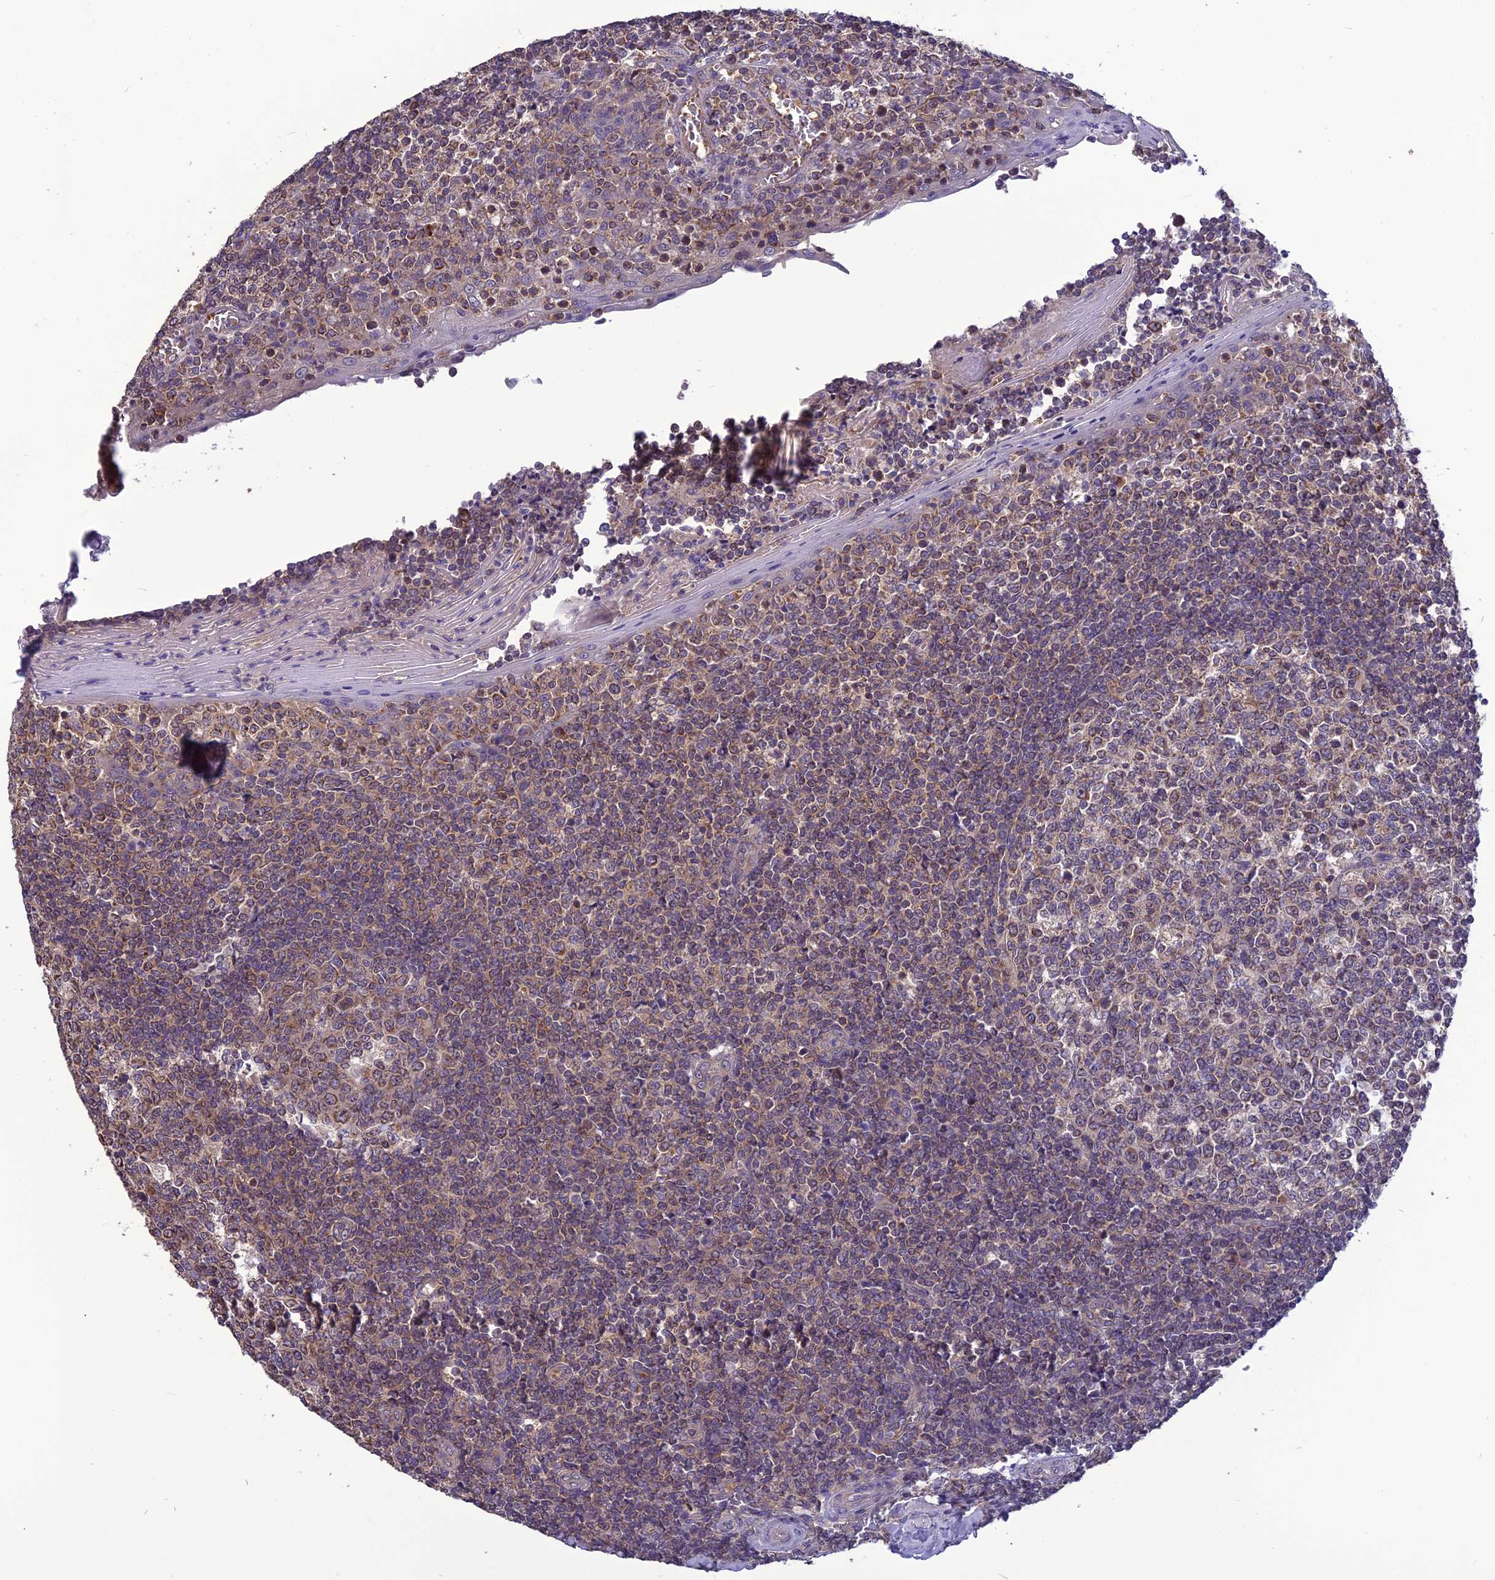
{"staining": {"intensity": "moderate", "quantity": "25%-75%", "location": "cytoplasmic/membranous"}, "tissue": "tonsil", "cell_type": "Germinal center cells", "image_type": "normal", "snomed": [{"axis": "morphology", "description": "Normal tissue, NOS"}, {"axis": "topography", "description": "Tonsil"}], "caption": "Tonsil stained with DAB immunohistochemistry reveals medium levels of moderate cytoplasmic/membranous expression in about 25%-75% of germinal center cells.", "gene": "PSMF1", "patient": {"sex": "female", "age": 19}}